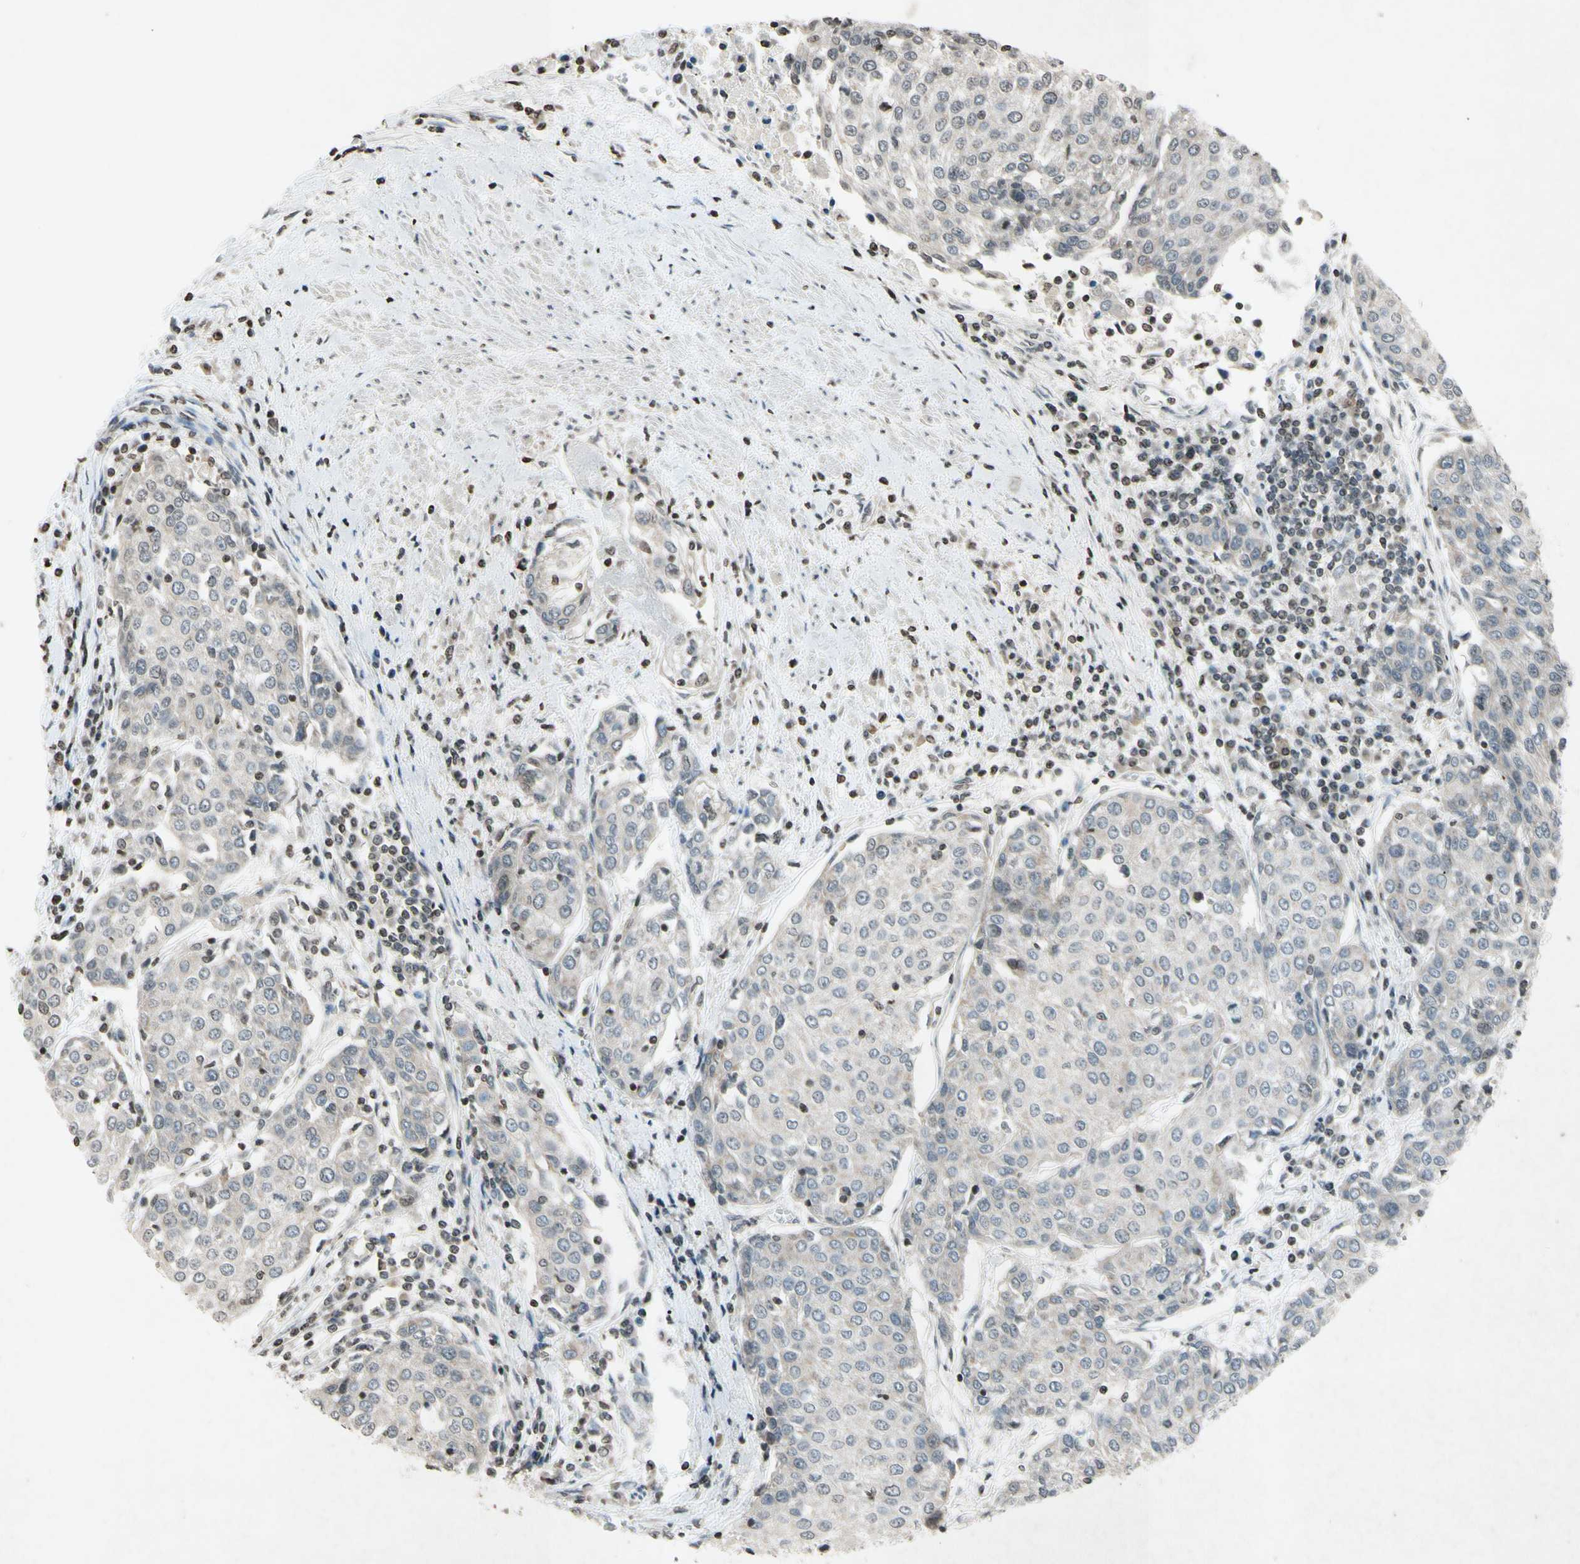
{"staining": {"intensity": "weak", "quantity": ">75%", "location": "cytoplasmic/membranous"}, "tissue": "urothelial cancer", "cell_type": "Tumor cells", "image_type": "cancer", "snomed": [{"axis": "morphology", "description": "Urothelial carcinoma, High grade"}, {"axis": "topography", "description": "Urinary bladder"}], "caption": "This micrograph demonstrates urothelial cancer stained with IHC to label a protein in brown. The cytoplasmic/membranous of tumor cells show weak positivity for the protein. Nuclei are counter-stained blue.", "gene": "CLDN11", "patient": {"sex": "female", "age": 85}}